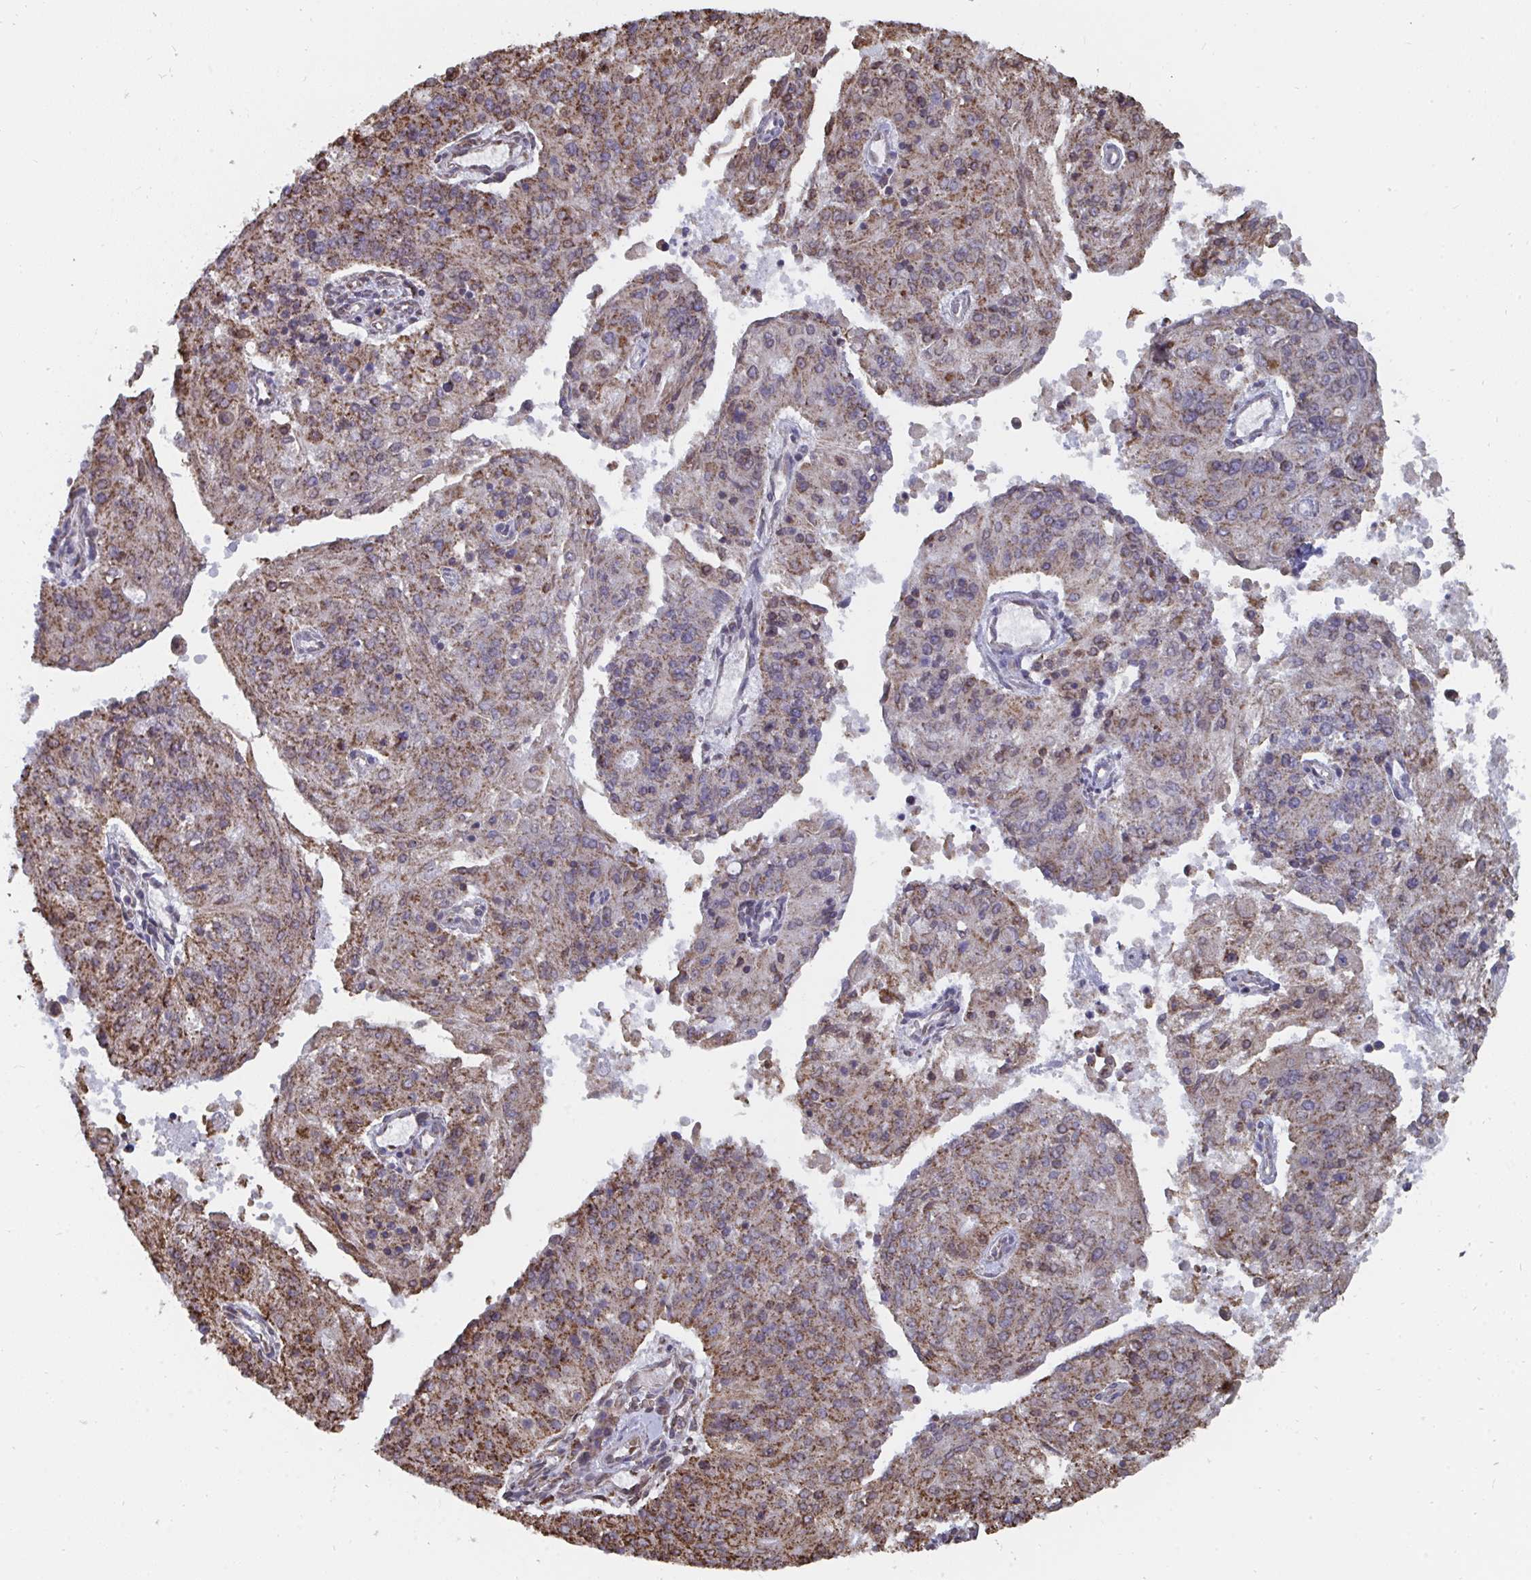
{"staining": {"intensity": "moderate", "quantity": ">75%", "location": "cytoplasmic/membranous"}, "tissue": "endometrial cancer", "cell_type": "Tumor cells", "image_type": "cancer", "snomed": [{"axis": "morphology", "description": "Adenocarcinoma, NOS"}, {"axis": "topography", "description": "Endometrium"}], "caption": "Immunohistochemical staining of endometrial cancer exhibits medium levels of moderate cytoplasmic/membranous protein staining in about >75% of tumor cells. (IHC, brightfield microscopy, high magnification).", "gene": "ELAVL1", "patient": {"sex": "female", "age": 82}}